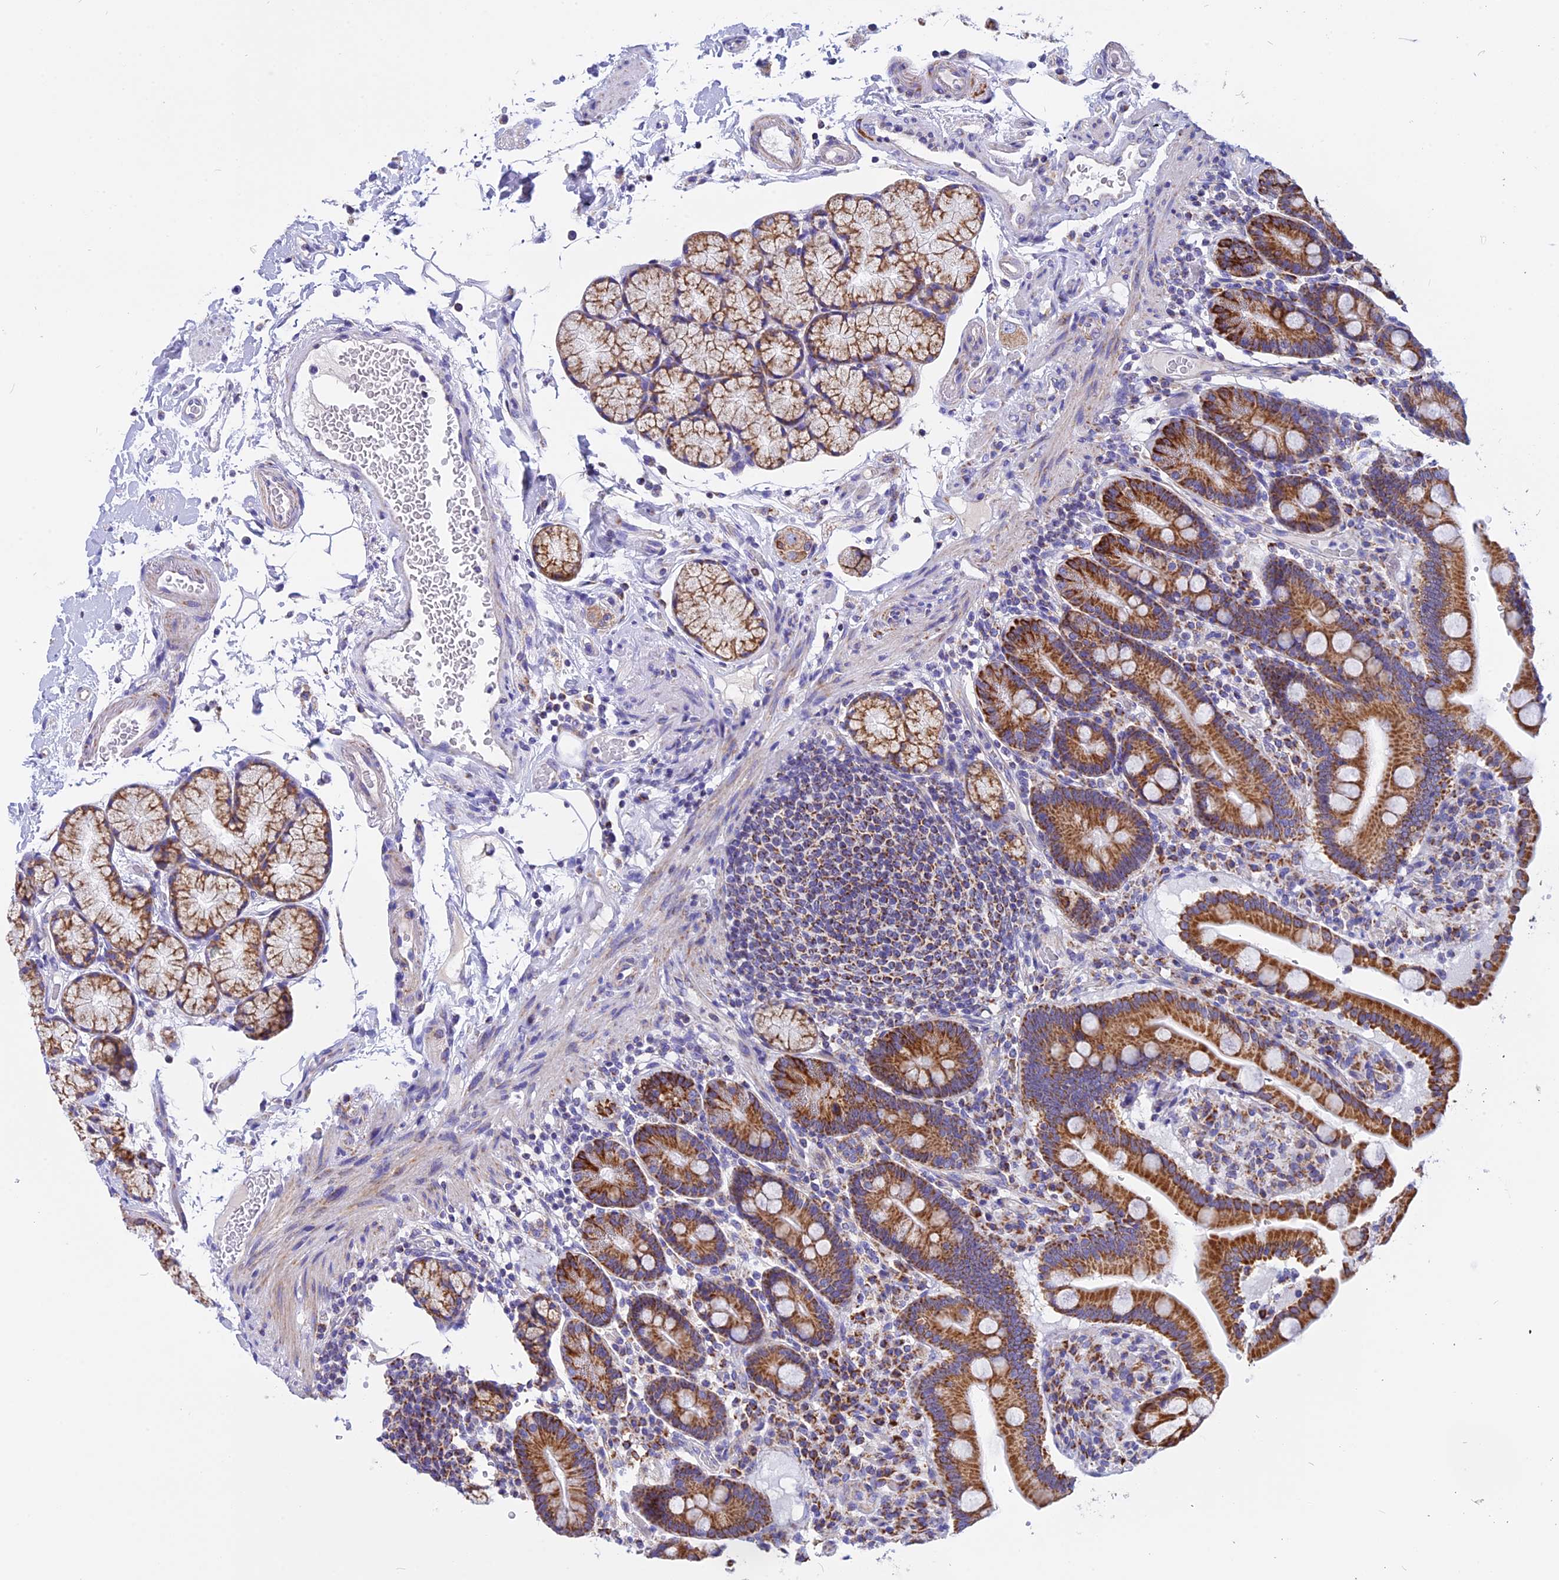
{"staining": {"intensity": "strong", "quantity": ">75%", "location": "cytoplasmic/membranous"}, "tissue": "duodenum", "cell_type": "Glandular cells", "image_type": "normal", "snomed": [{"axis": "morphology", "description": "Normal tissue, NOS"}, {"axis": "topography", "description": "Small intestine, NOS"}], "caption": "IHC of benign duodenum shows high levels of strong cytoplasmic/membranous positivity in about >75% of glandular cells. The staining was performed using DAB, with brown indicating positive protein expression. Nuclei are stained blue with hematoxylin.", "gene": "VDAC2", "patient": {"sex": "female", "age": 71}}